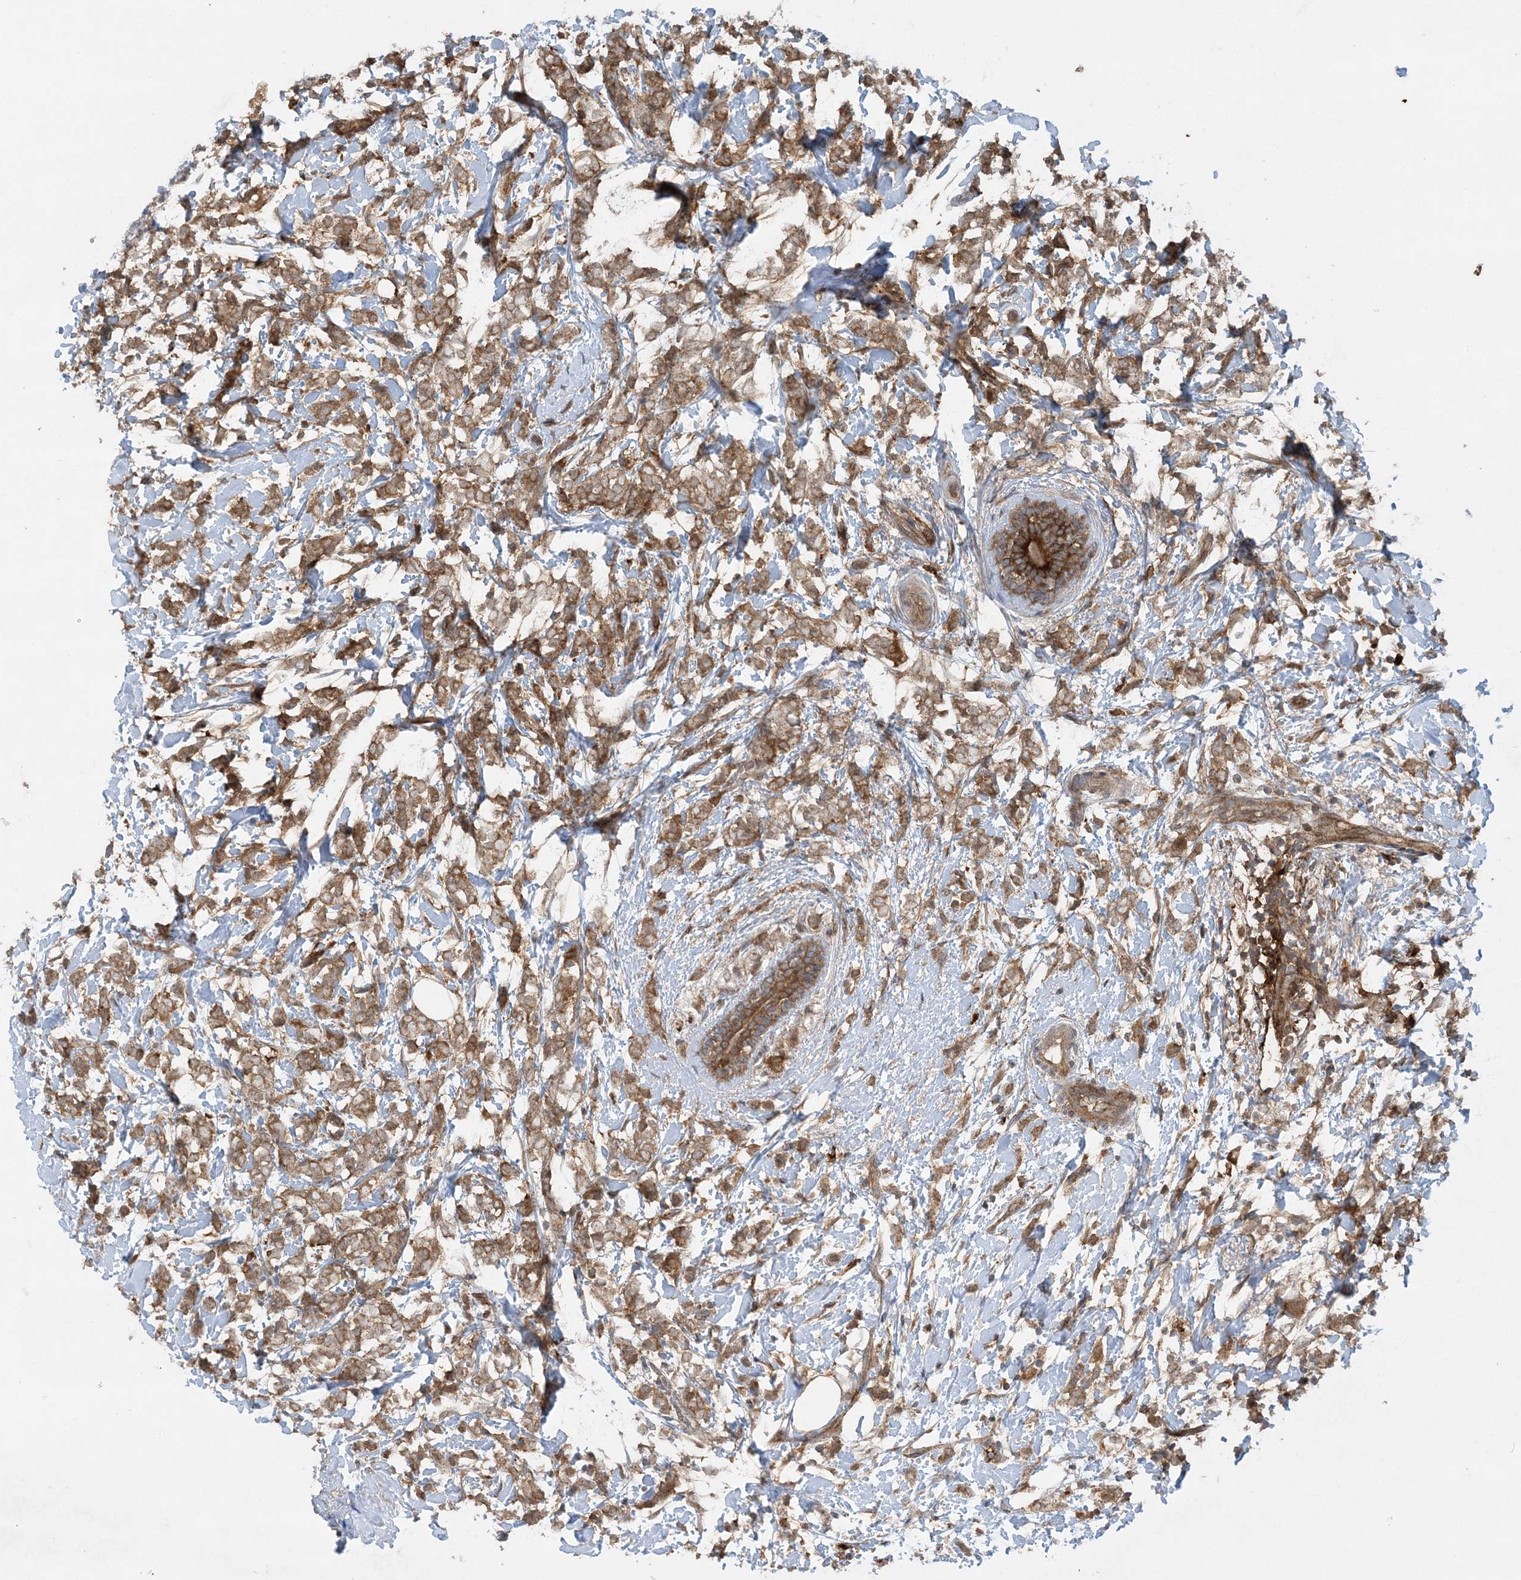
{"staining": {"intensity": "moderate", "quantity": ">75%", "location": "cytoplasmic/membranous"}, "tissue": "breast cancer", "cell_type": "Tumor cells", "image_type": "cancer", "snomed": [{"axis": "morphology", "description": "Normal tissue, NOS"}, {"axis": "morphology", "description": "Lobular carcinoma"}, {"axis": "topography", "description": "Breast"}], "caption": "Moderate cytoplasmic/membranous protein staining is identified in about >75% of tumor cells in breast cancer (lobular carcinoma). (Stains: DAB in brown, nuclei in blue, Microscopy: brightfield microscopy at high magnification).", "gene": "STAM2", "patient": {"sex": "female", "age": 47}}